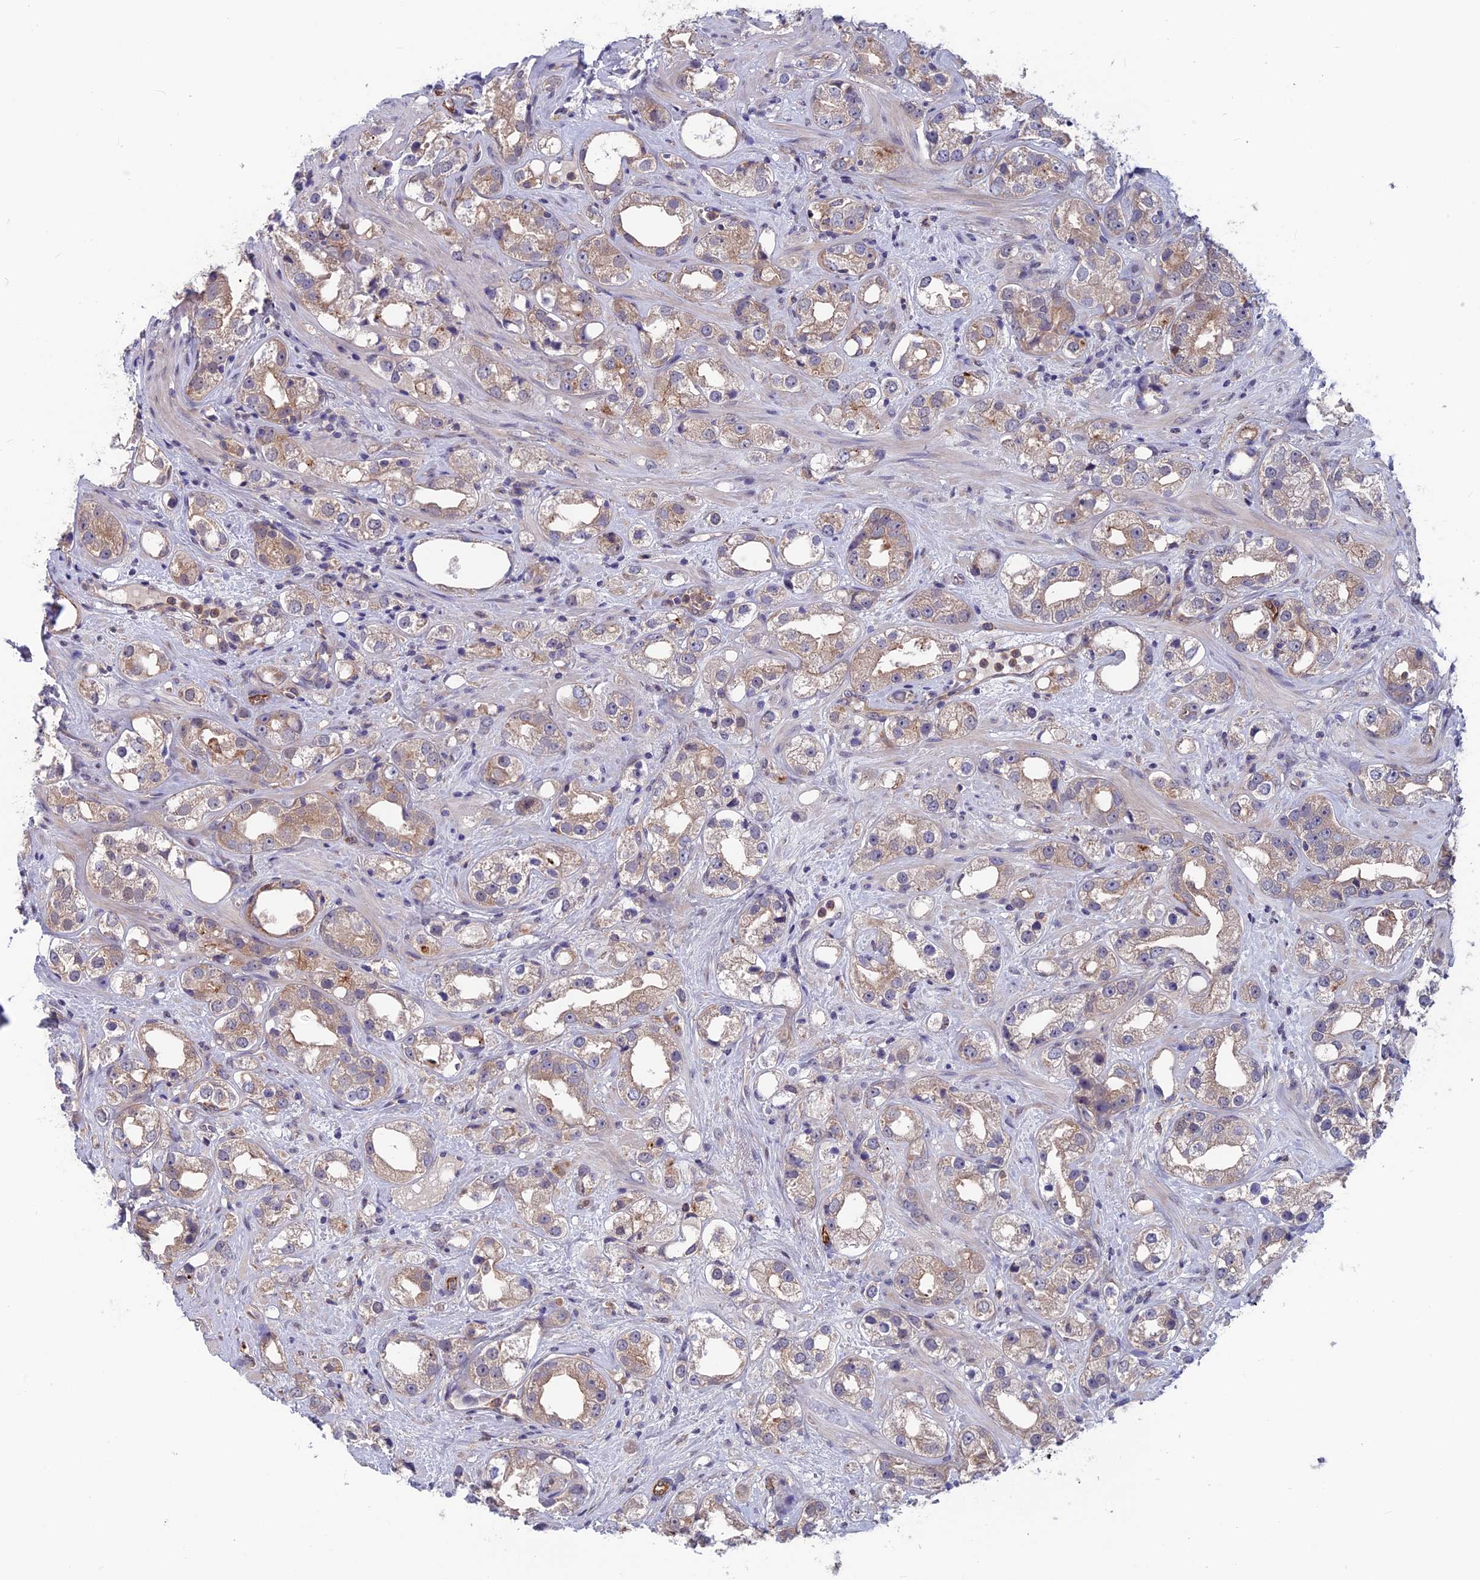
{"staining": {"intensity": "weak", "quantity": "25%-75%", "location": "cytoplasmic/membranous"}, "tissue": "prostate cancer", "cell_type": "Tumor cells", "image_type": "cancer", "snomed": [{"axis": "morphology", "description": "Adenocarcinoma, NOS"}, {"axis": "topography", "description": "Prostate"}], "caption": "Prostate cancer stained with a protein marker reveals weak staining in tumor cells.", "gene": "MAST2", "patient": {"sex": "male", "age": 79}}